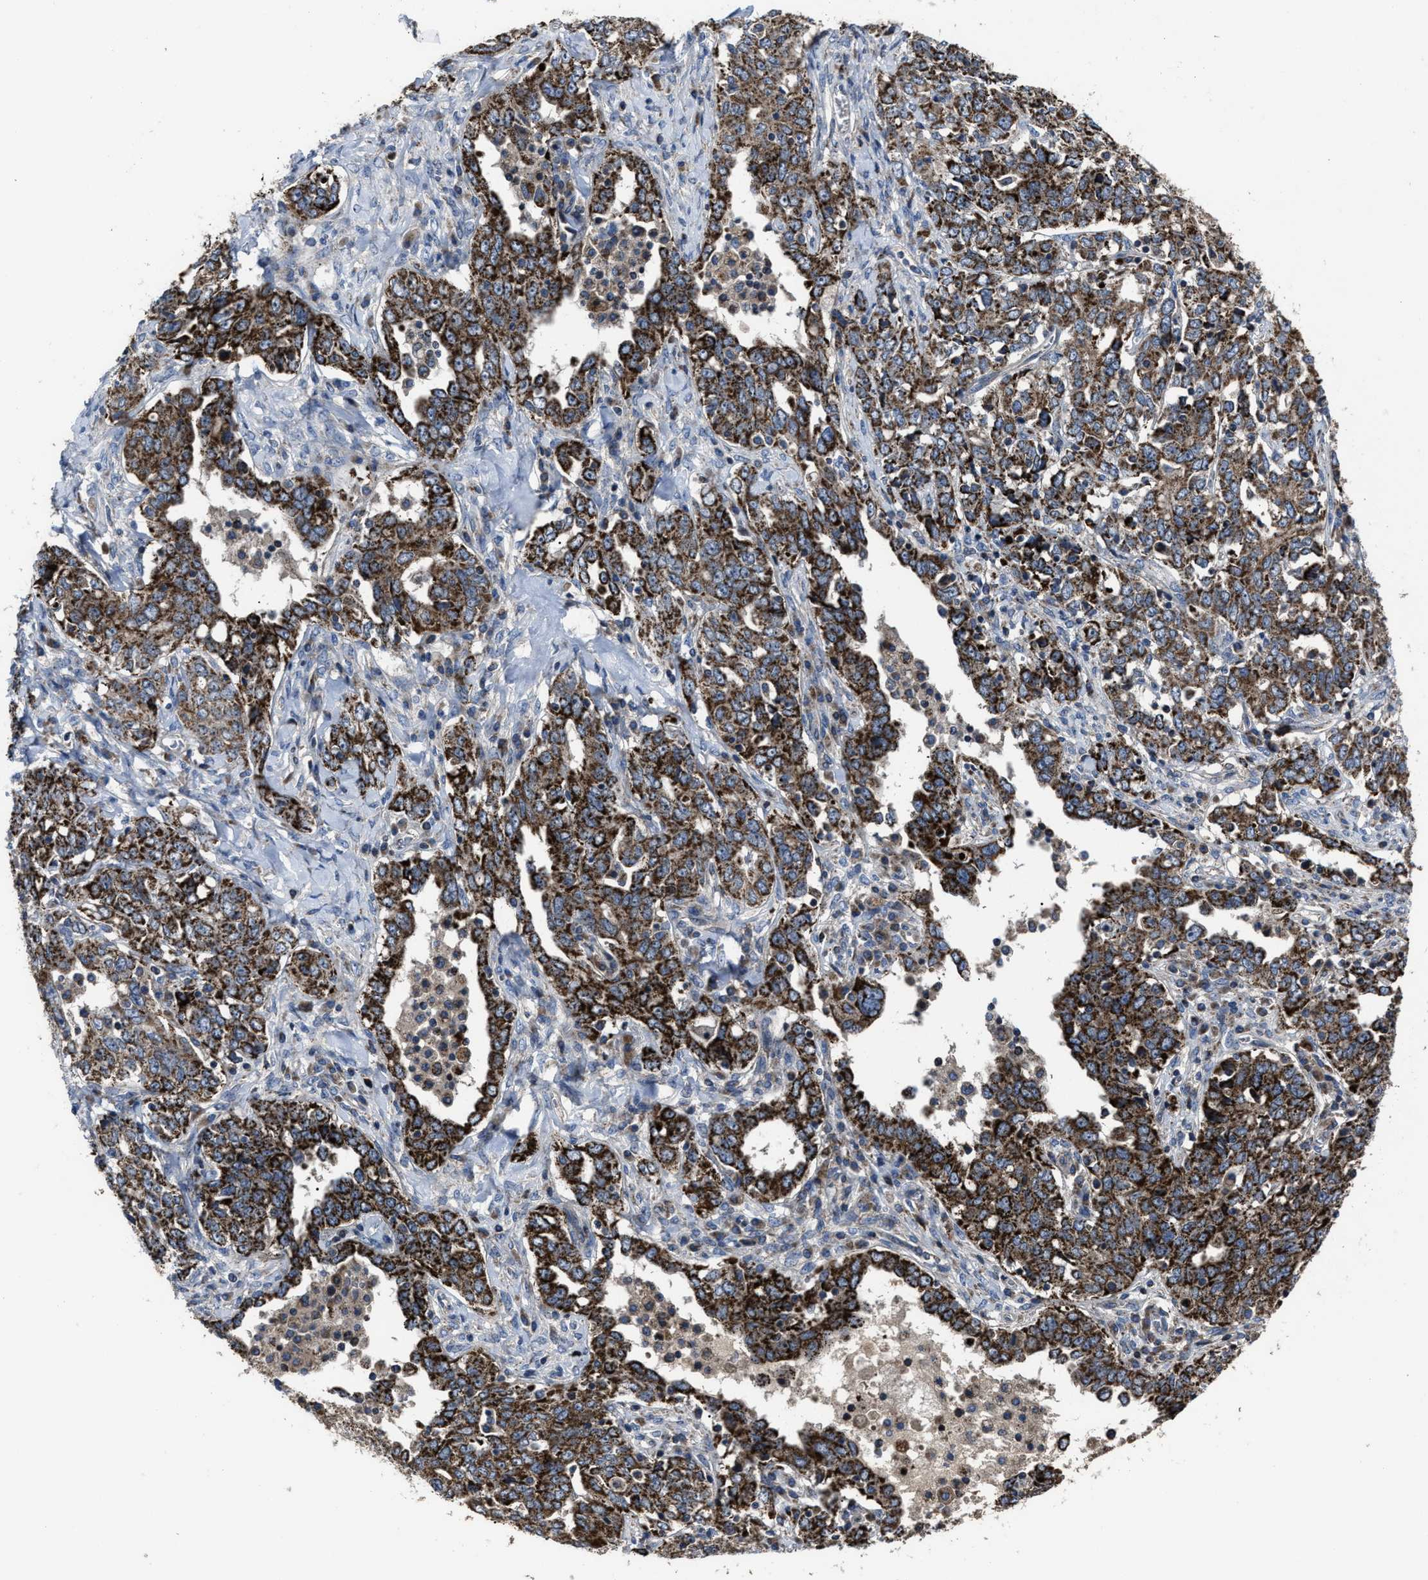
{"staining": {"intensity": "strong", "quantity": ">75%", "location": "cytoplasmic/membranous"}, "tissue": "ovarian cancer", "cell_type": "Tumor cells", "image_type": "cancer", "snomed": [{"axis": "morphology", "description": "Carcinoma, endometroid"}, {"axis": "topography", "description": "Ovary"}], "caption": "A histopathology image of ovarian cancer stained for a protein reveals strong cytoplasmic/membranous brown staining in tumor cells.", "gene": "PASK", "patient": {"sex": "female", "age": 62}}